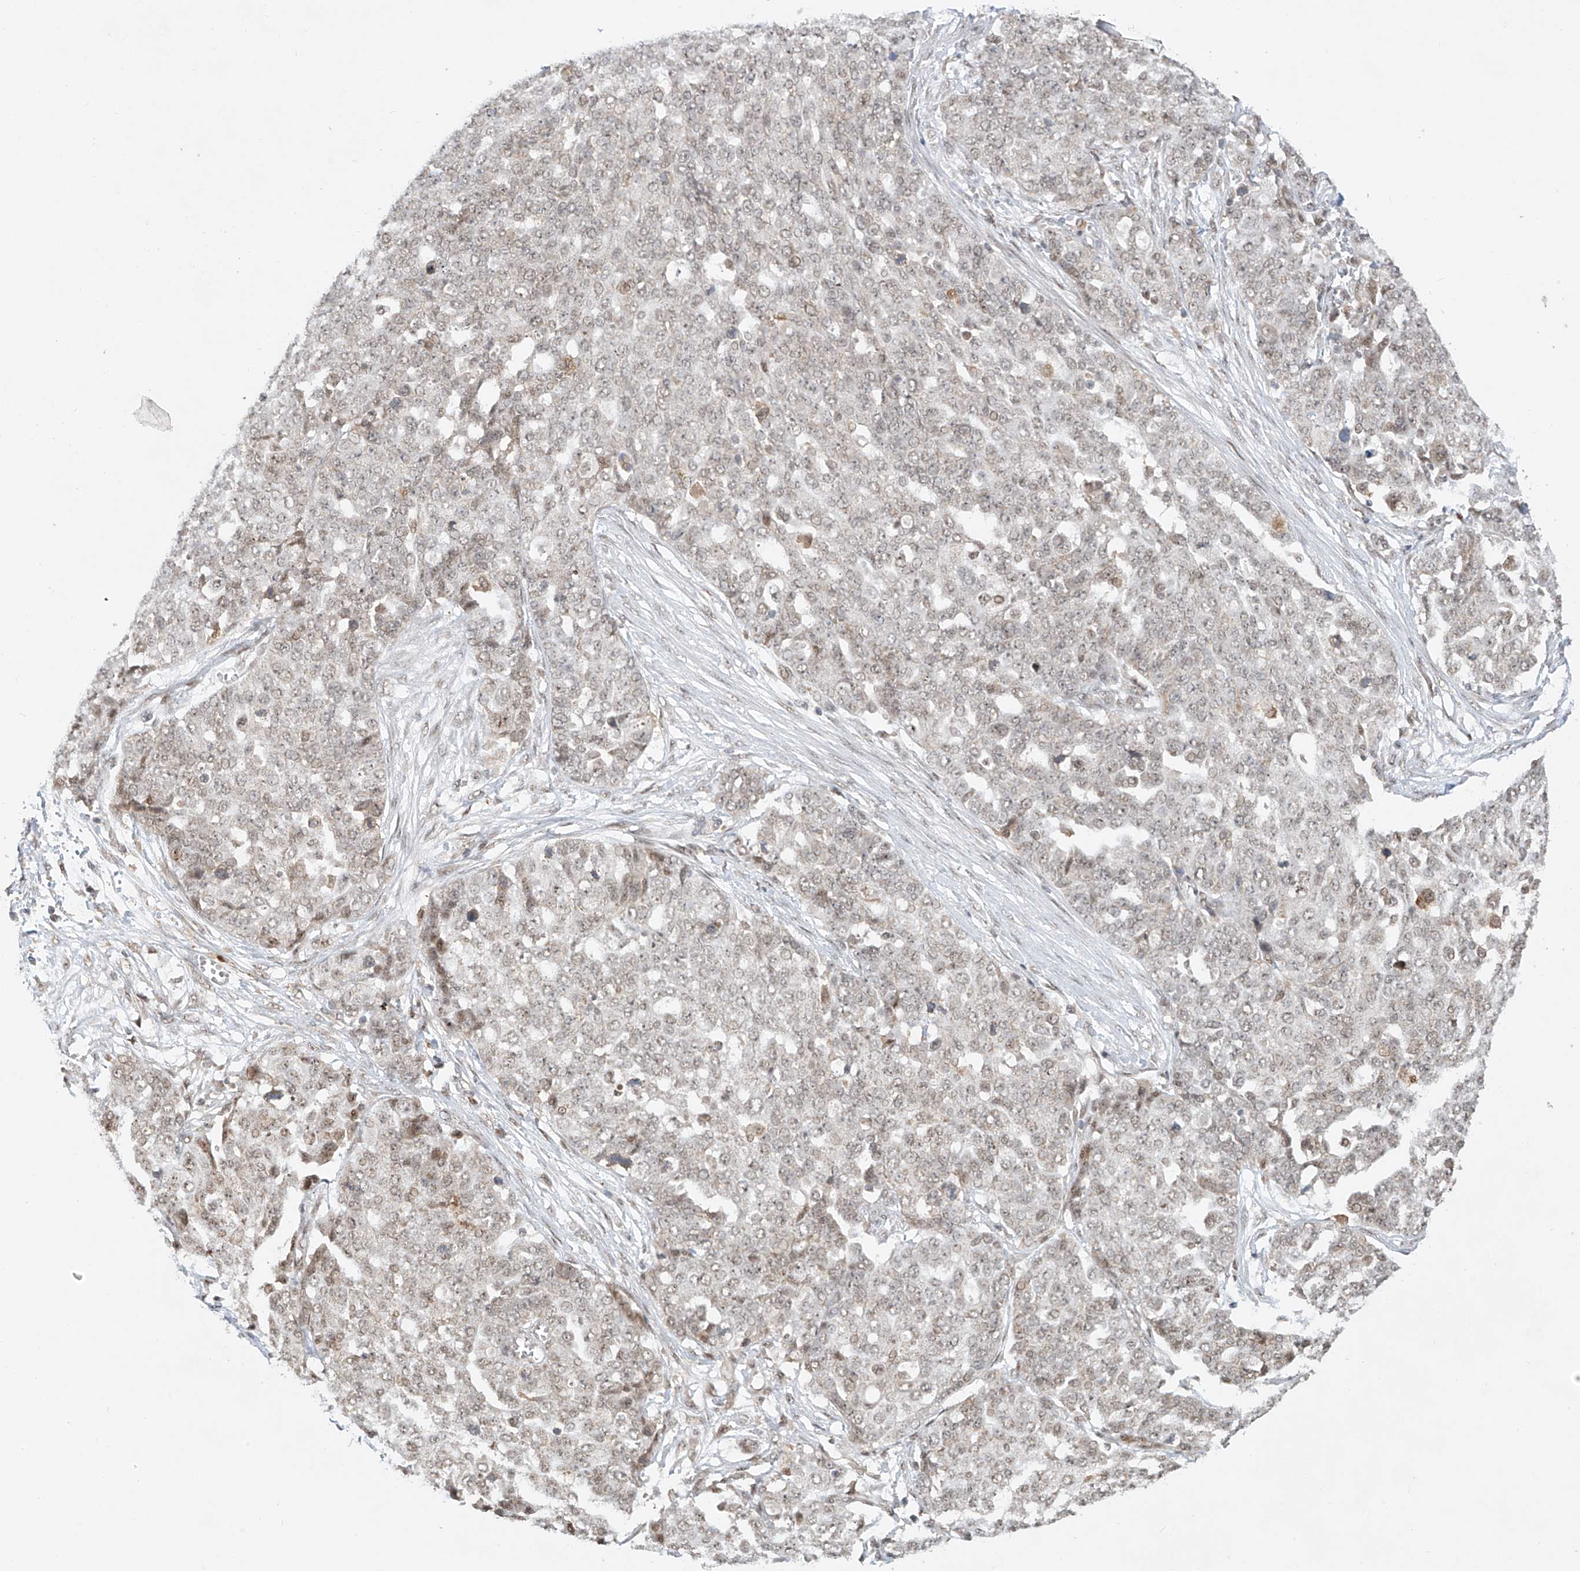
{"staining": {"intensity": "weak", "quantity": "<25%", "location": "nuclear"}, "tissue": "ovarian cancer", "cell_type": "Tumor cells", "image_type": "cancer", "snomed": [{"axis": "morphology", "description": "Cystadenocarcinoma, serous, NOS"}, {"axis": "topography", "description": "Soft tissue"}, {"axis": "topography", "description": "Ovary"}], "caption": "A high-resolution micrograph shows immunohistochemistry staining of ovarian serous cystadenocarcinoma, which demonstrates no significant positivity in tumor cells.", "gene": "SYTL3", "patient": {"sex": "female", "age": 57}}